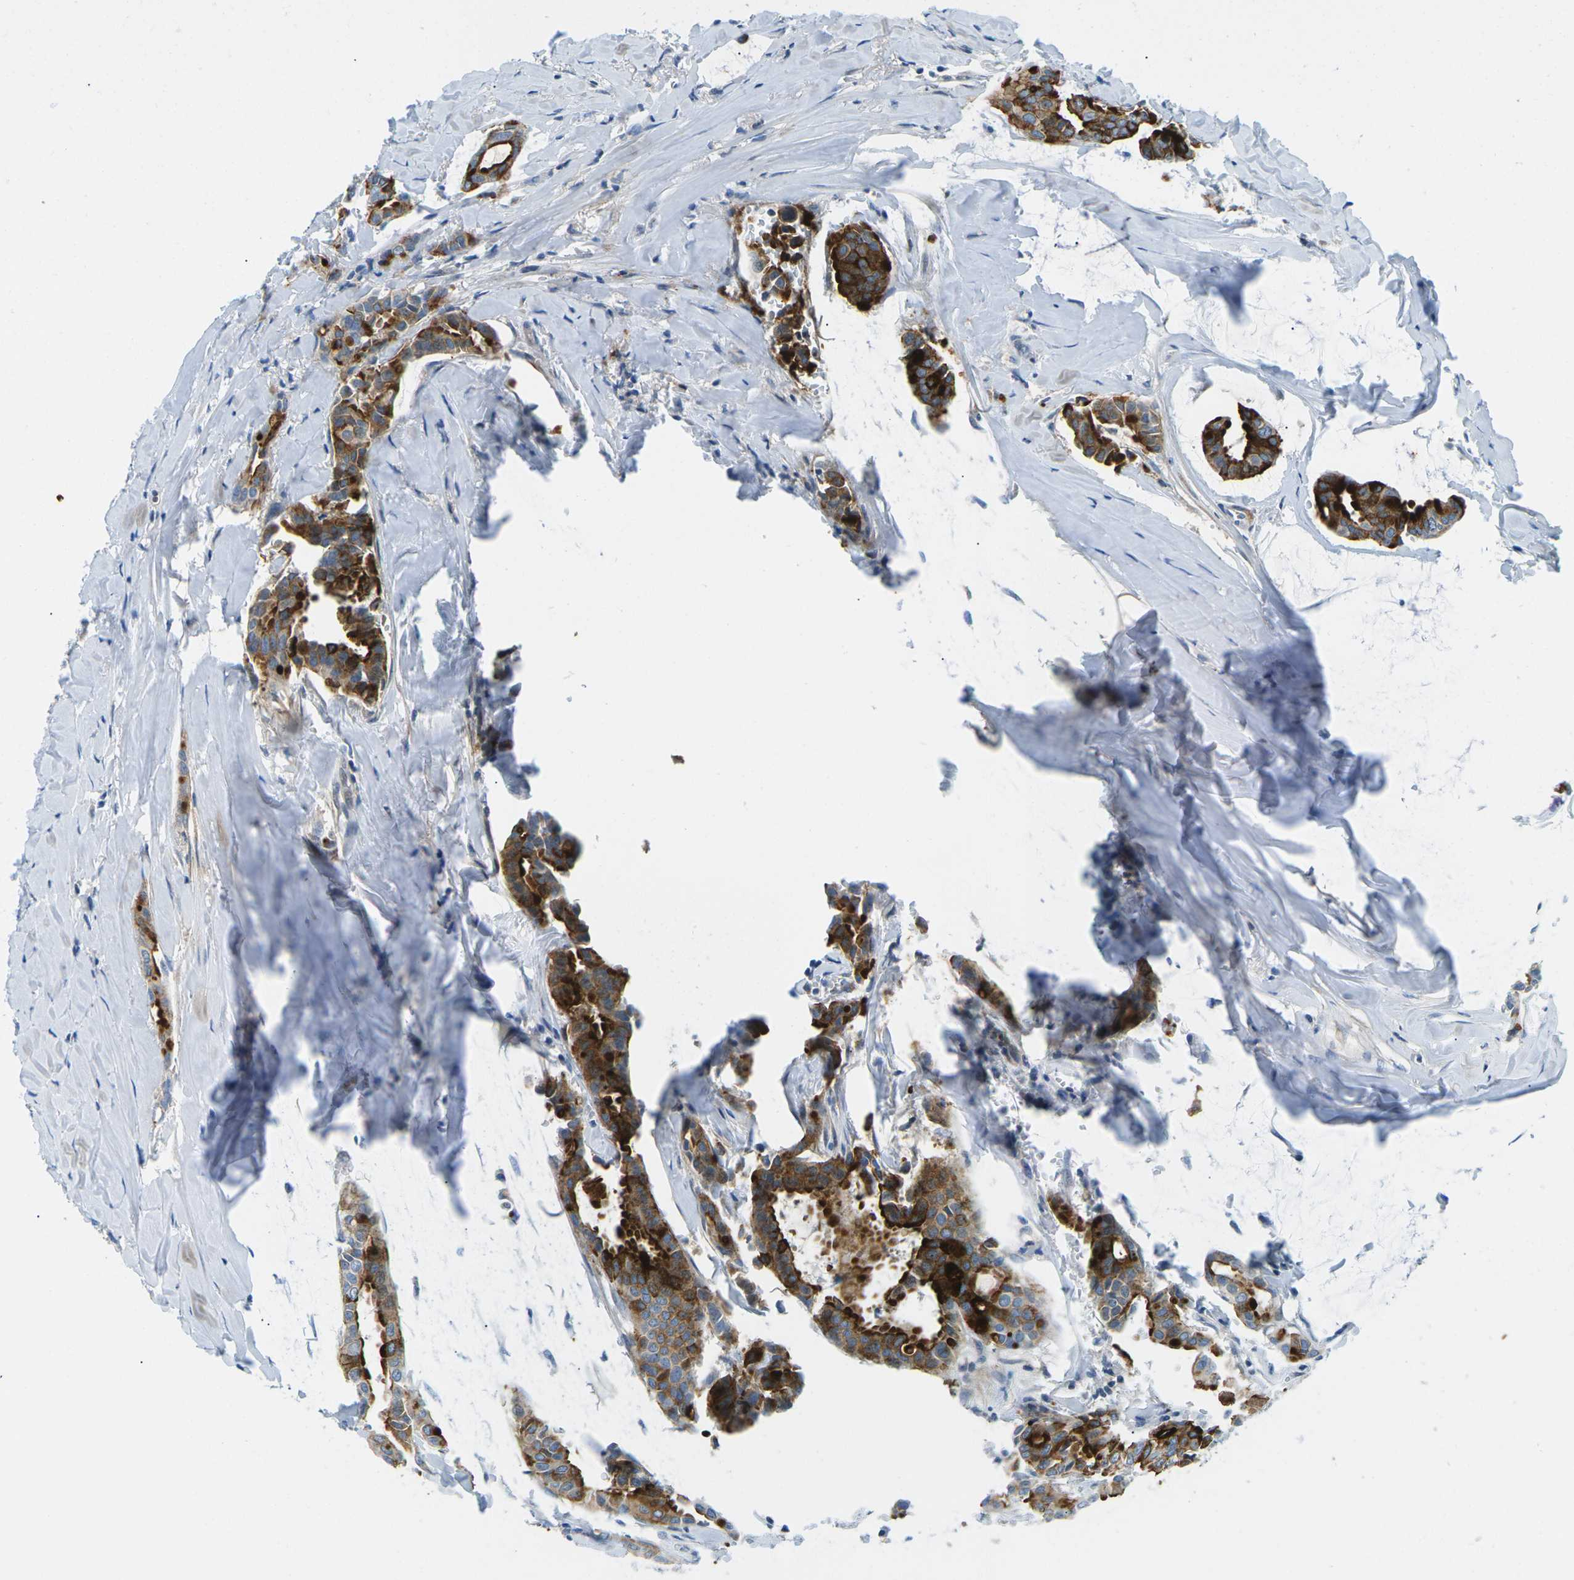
{"staining": {"intensity": "strong", "quantity": ">75%", "location": "cytoplasmic/membranous"}, "tissue": "head and neck cancer", "cell_type": "Tumor cells", "image_type": "cancer", "snomed": [{"axis": "morphology", "description": "Adenocarcinoma, NOS"}, {"axis": "topography", "description": "Salivary gland"}, {"axis": "topography", "description": "Head-Neck"}], "caption": "An image showing strong cytoplasmic/membranous positivity in approximately >75% of tumor cells in head and neck cancer (adenocarcinoma), as visualized by brown immunohistochemical staining.", "gene": "CFB", "patient": {"sex": "female", "age": 59}}